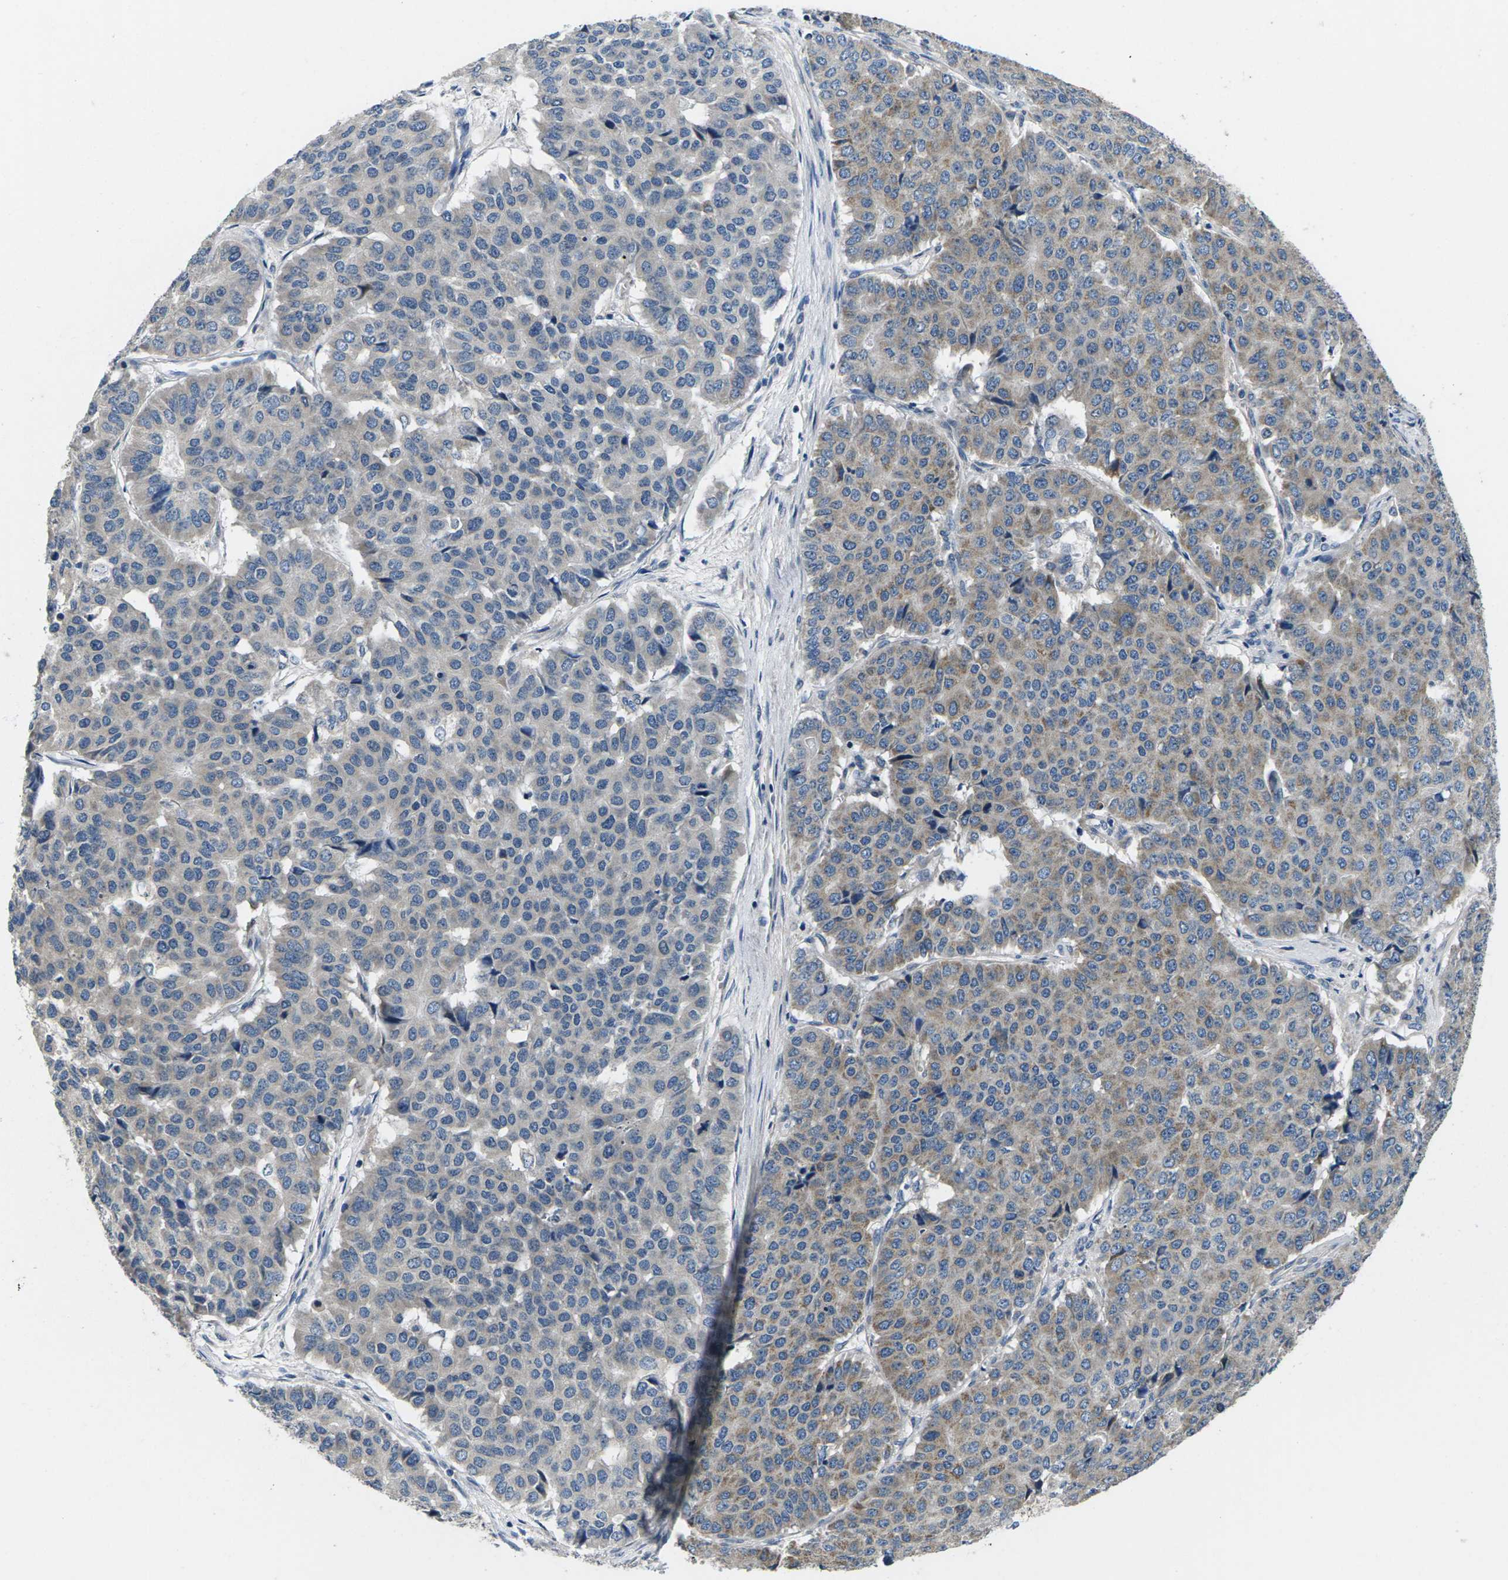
{"staining": {"intensity": "weak", "quantity": "25%-75%", "location": "cytoplasmic/membranous"}, "tissue": "pancreatic cancer", "cell_type": "Tumor cells", "image_type": "cancer", "snomed": [{"axis": "morphology", "description": "Adenocarcinoma, NOS"}, {"axis": "topography", "description": "Pancreas"}], "caption": "Protein expression analysis of pancreatic adenocarcinoma displays weak cytoplasmic/membranous expression in approximately 25%-75% of tumor cells.", "gene": "ERGIC3", "patient": {"sex": "male", "age": 50}}